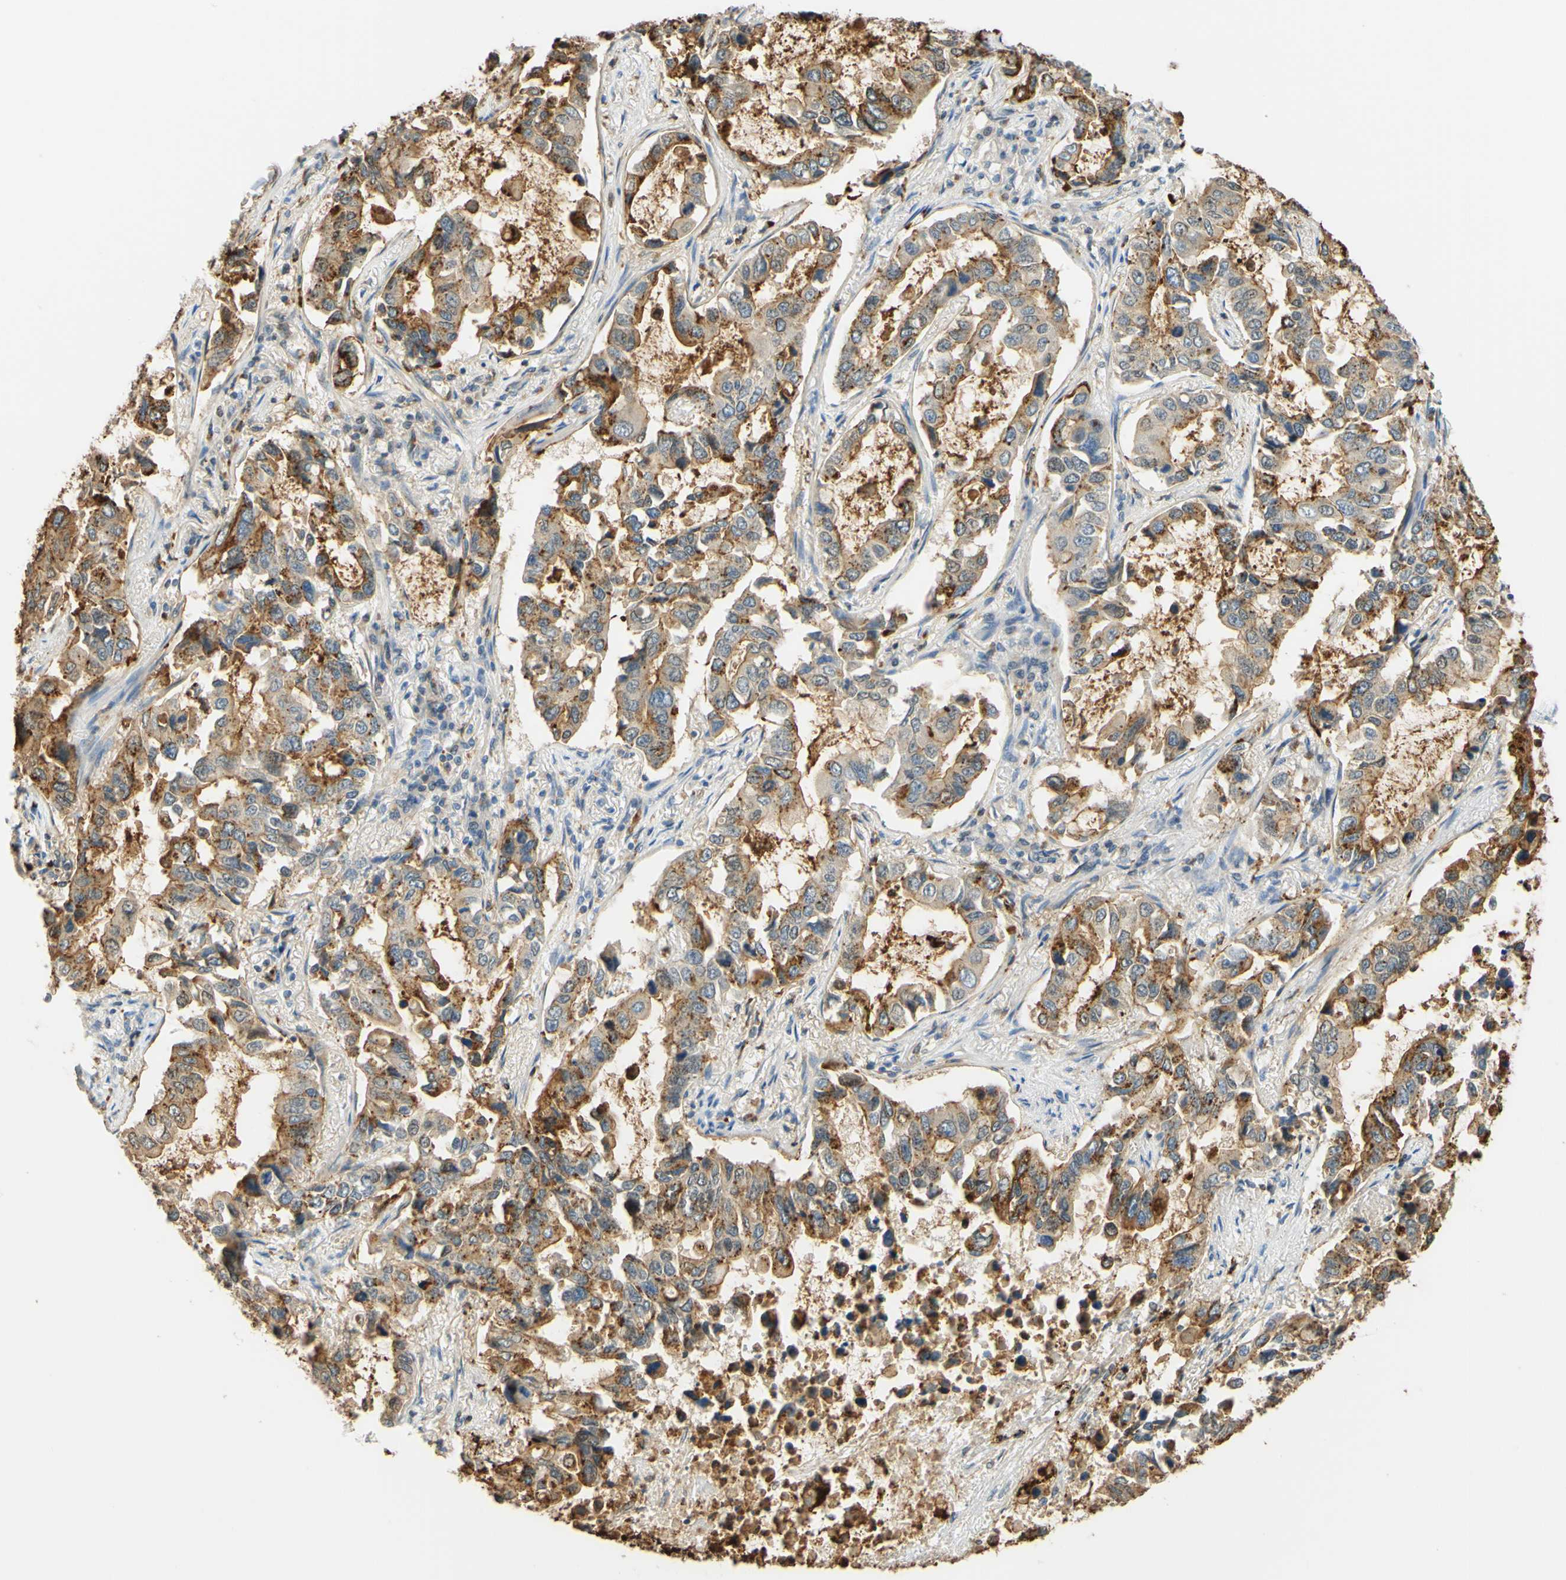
{"staining": {"intensity": "moderate", "quantity": ">75%", "location": "cytoplasmic/membranous"}, "tissue": "lung cancer", "cell_type": "Tumor cells", "image_type": "cancer", "snomed": [{"axis": "morphology", "description": "Adenocarcinoma, NOS"}, {"axis": "topography", "description": "Lung"}], "caption": "Approximately >75% of tumor cells in human lung cancer (adenocarcinoma) exhibit moderate cytoplasmic/membranous protein staining as visualized by brown immunohistochemical staining.", "gene": "TREM2", "patient": {"sex": "male", "age": 64}}